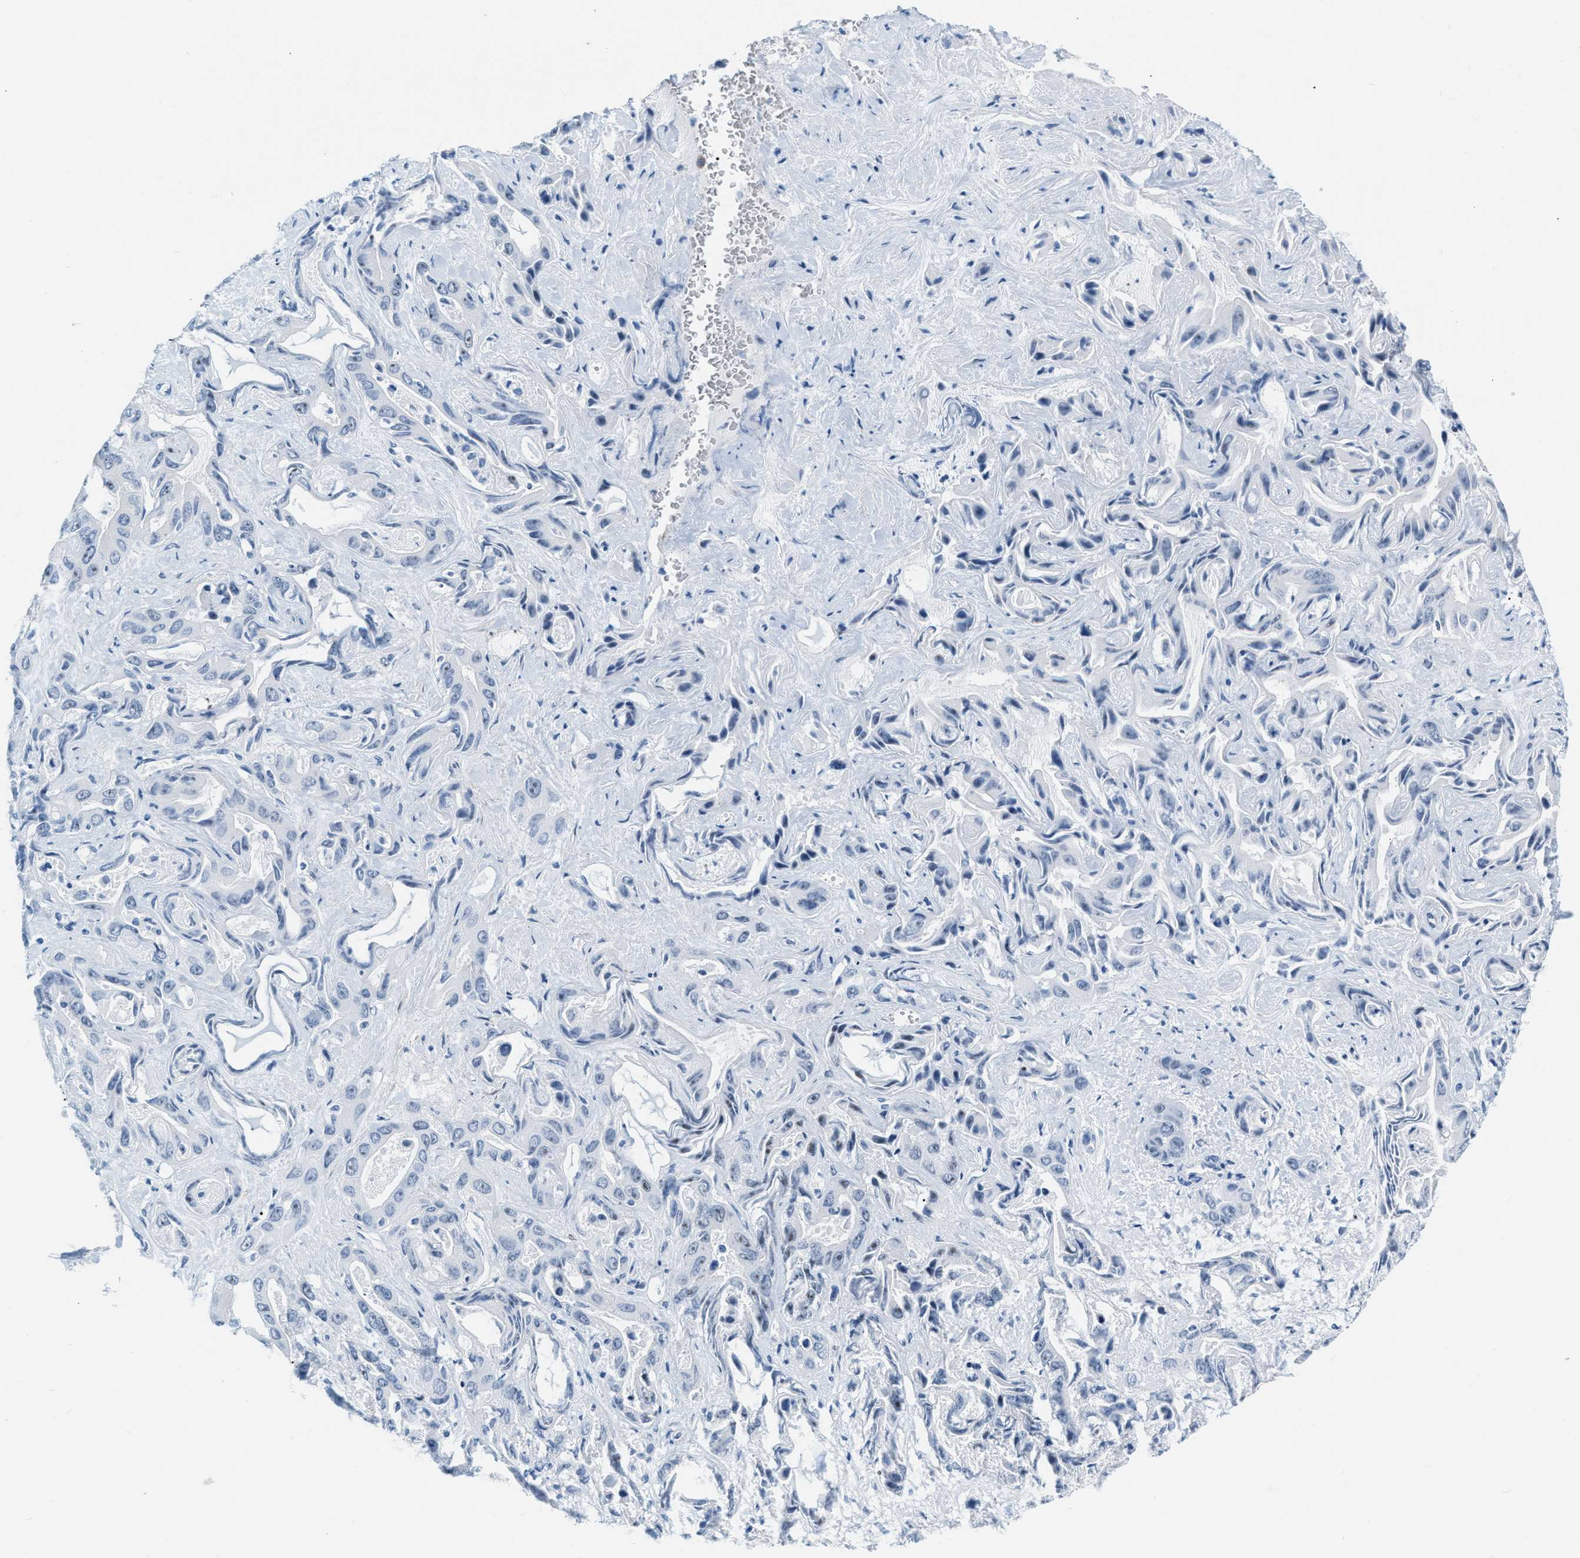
{"staining": {"intensity": "negative", "quantity": "none", "location": "none"}, "tissue": "liver cancer", "cell_type": "Tumor cells", "image_type": "cancer", "snomed": [{"axis": "morphology", "description": "Cholangiocarcinoma"}, {"axis": "topography", "description": "Liver"}], "caption": "Immunohistochemistry (IHC) histopathology image of neoplastic tissue: liver cancer (cholangiocarcinoma) stained with DAB (3,3'-diaminobenzidine) displays no significant protein expression in tumor cells.", "gene": "PHRF1", "patient": {"sex": "female", "age": 52}}